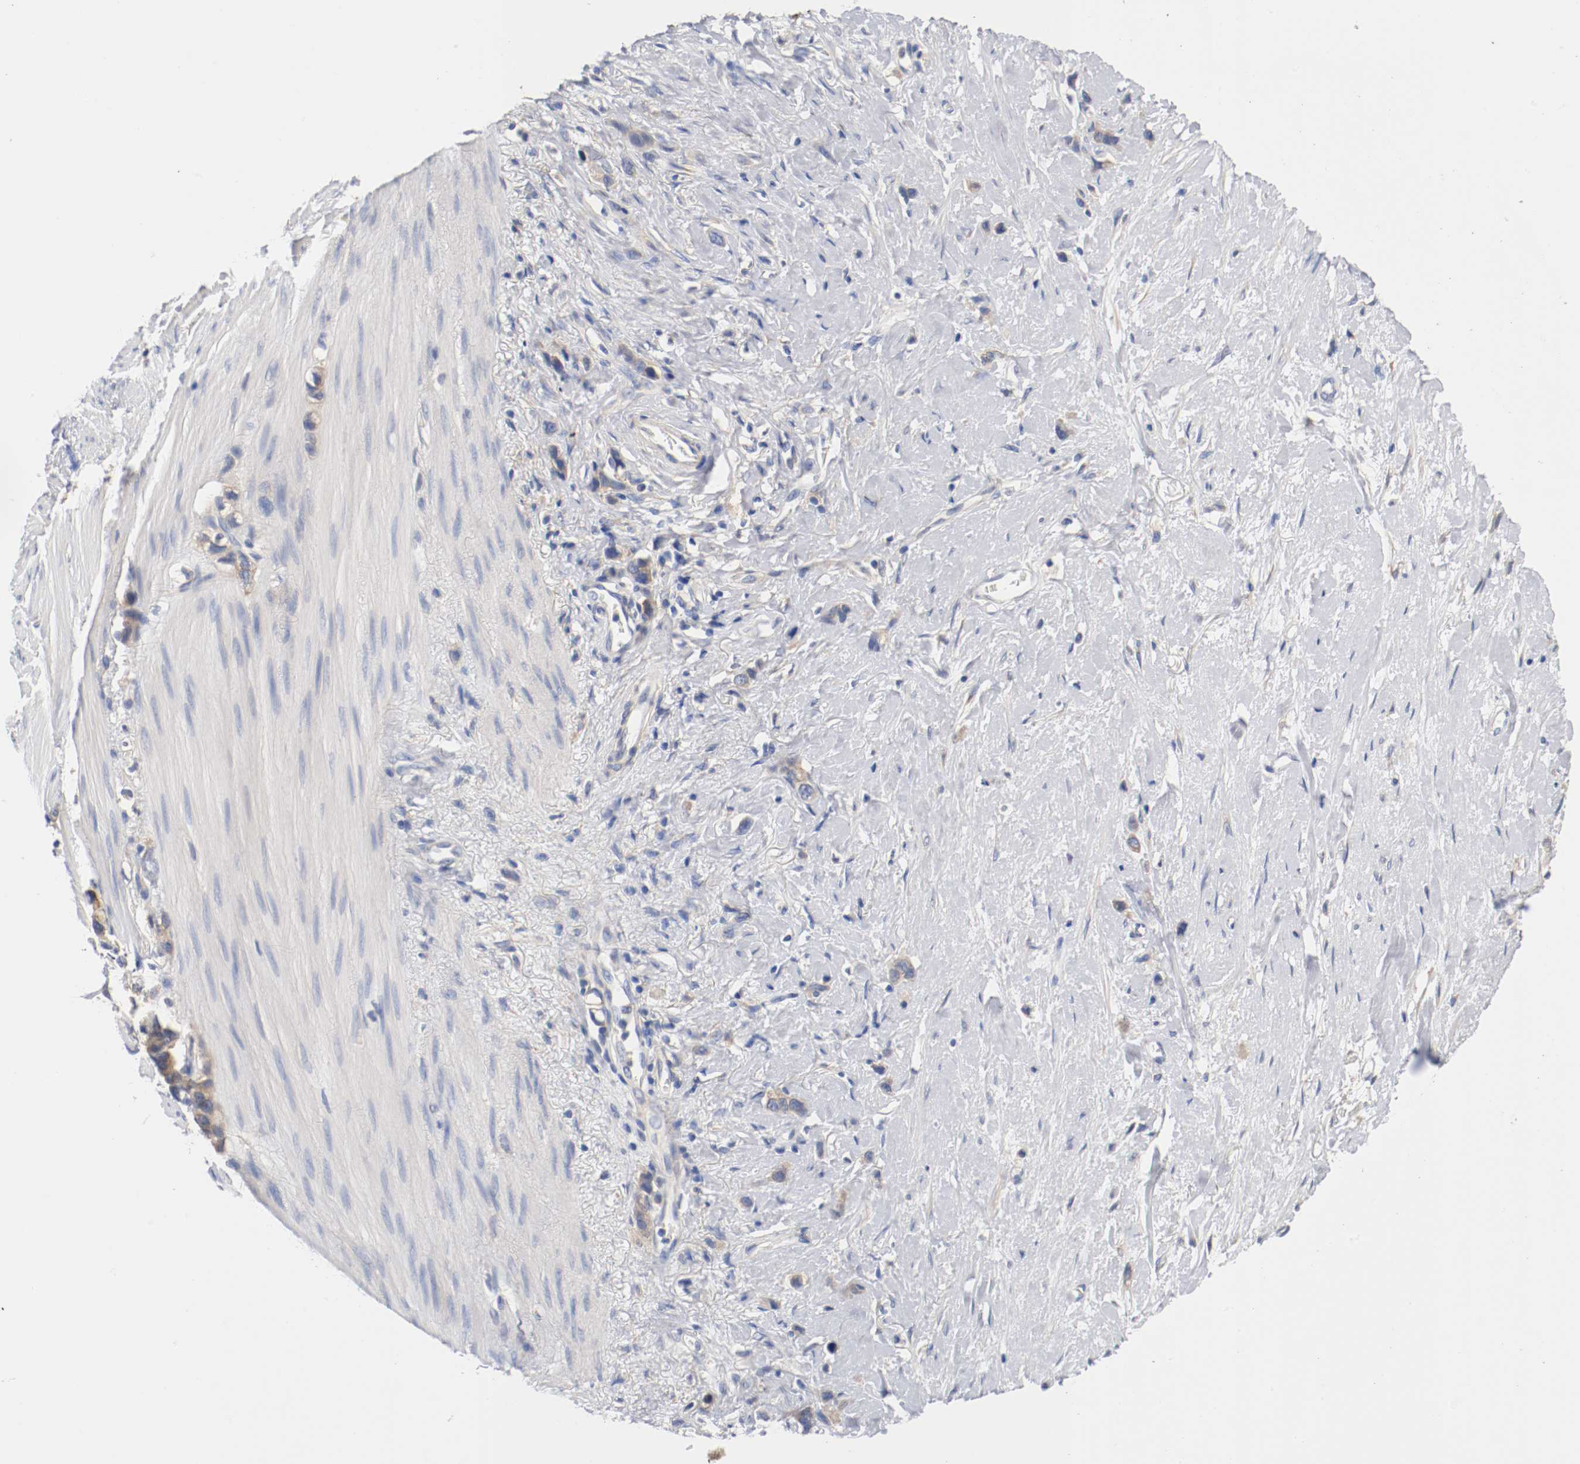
{"staining": {"intensity": "weak", "quantity": ">75%", "location": "cytoplasmic/membranous"}, "tissue": "stomach cancer", "cell_type": "Tumor cells", "image_type": "cancer", "snomed": [{"axis": "morphology", "description": "Normal tissue, NOS"}, {"axis": "morphology", "description": "Adenocarcinoma, NOS"}, {"axis": "morphology", "description": "Adenocarcinoma, High grade"}, {"axis": "topography", "description": "Stomach, upper"}, {"axis": "topography", "description": "Stomach"}], "caption": "A high-resolution micrograph shows immunohistochemistry (IHC) staining of adenocarcinoma (high-grade) (stomach), which demonstrates weak cytoplasmic/membranous staining in approximately >75% of tumor cells. The protein is shown in brown color, while the nuclei are stained blue.", "gene": "HGS", "patient": {"sex": "female", "age": 65}}